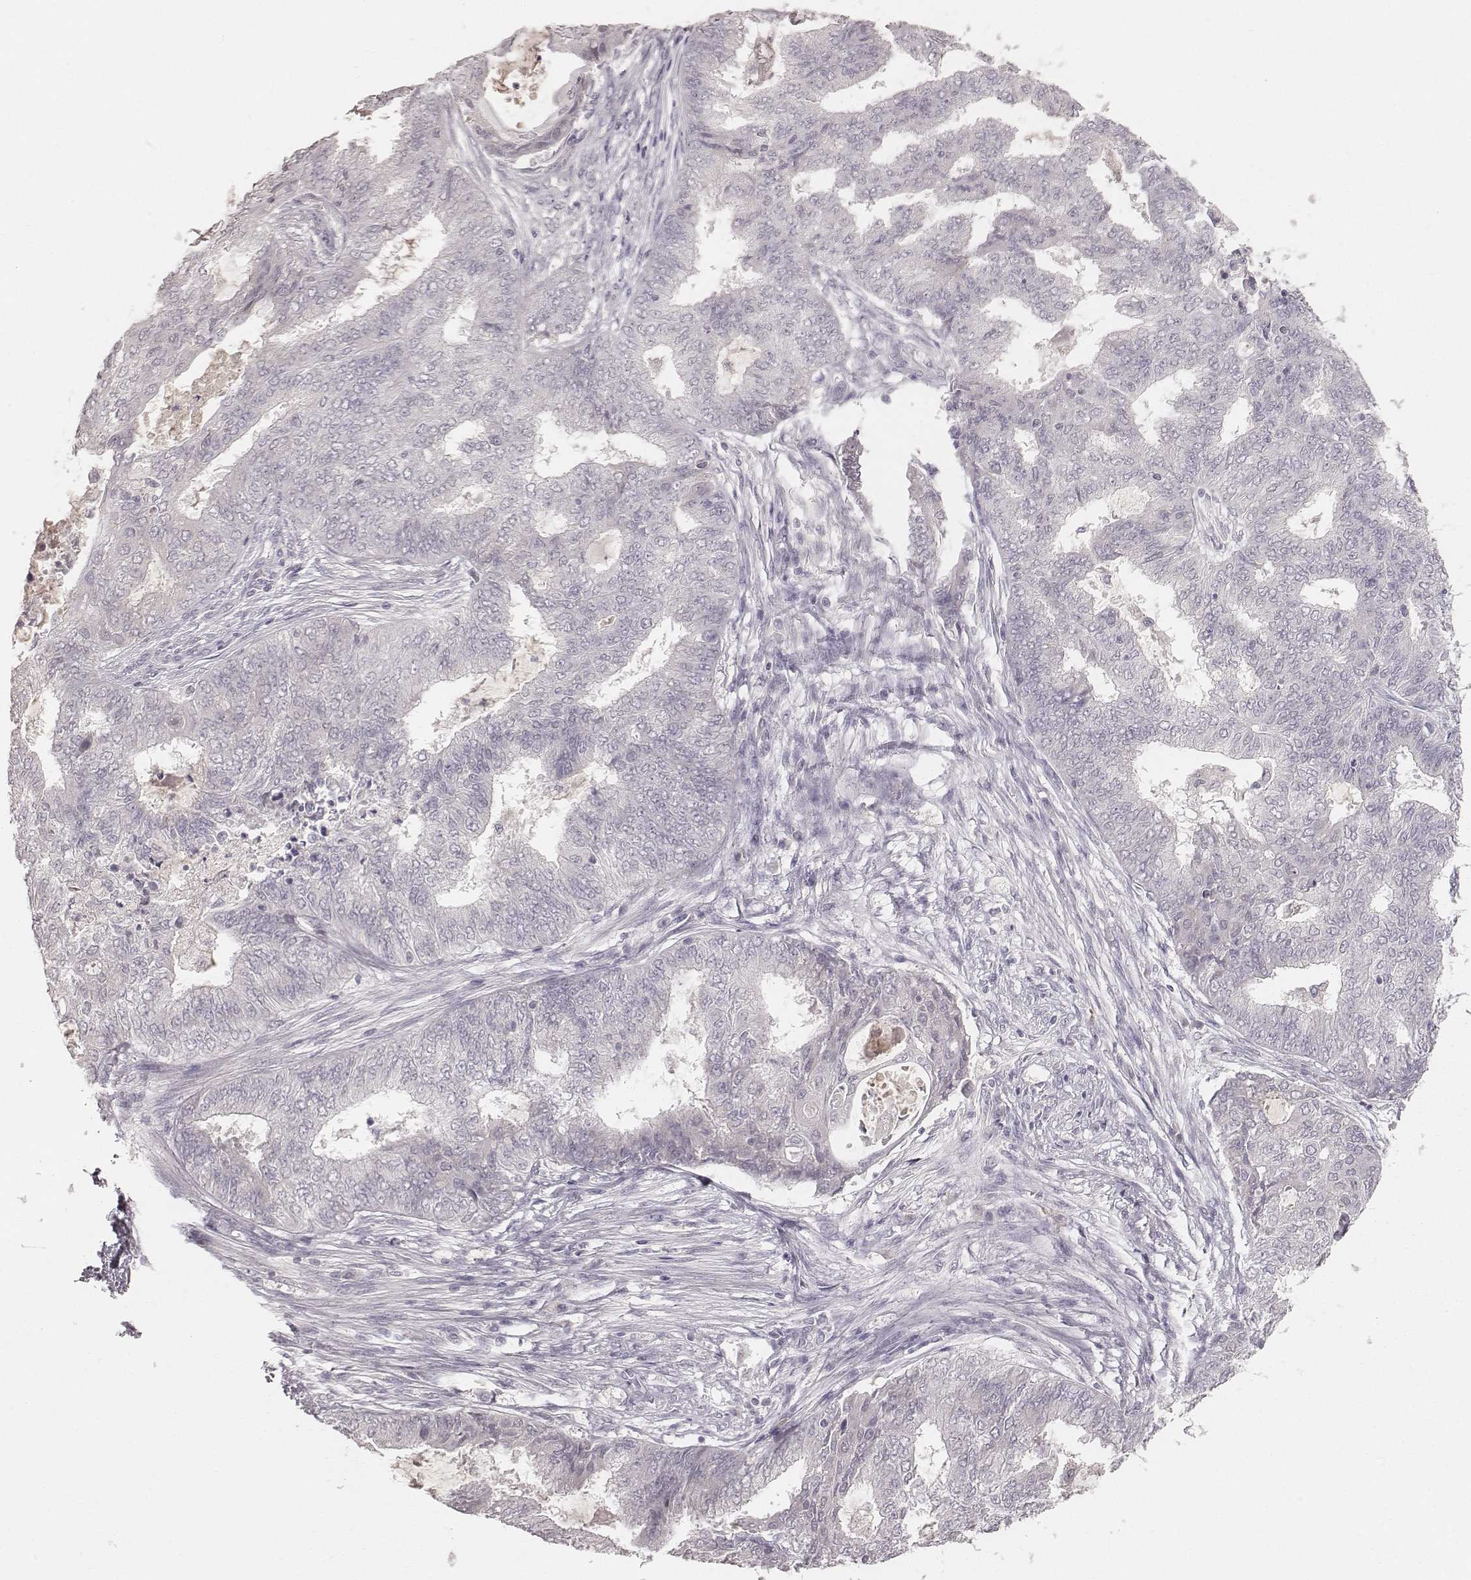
{"staining": {"intensity": "negative", "quantity": "none", "location": "none"}, "tissue": "endometrial cancer", "cell_type": "Tumor cells", "image_type": "cancer", "snomed": [{"axis": "morphology", "description": "Adenocarcinoma, NOS"}, {"axis": "topography", "description": "Endometrium"}], "caption": "The immunohistochemistry (IHC) histopathology image has no significant expression in tumor cells of endometrial cancer tissue.", "gene": "LY6K", "patient": {"sex": "female", "age": 62}}